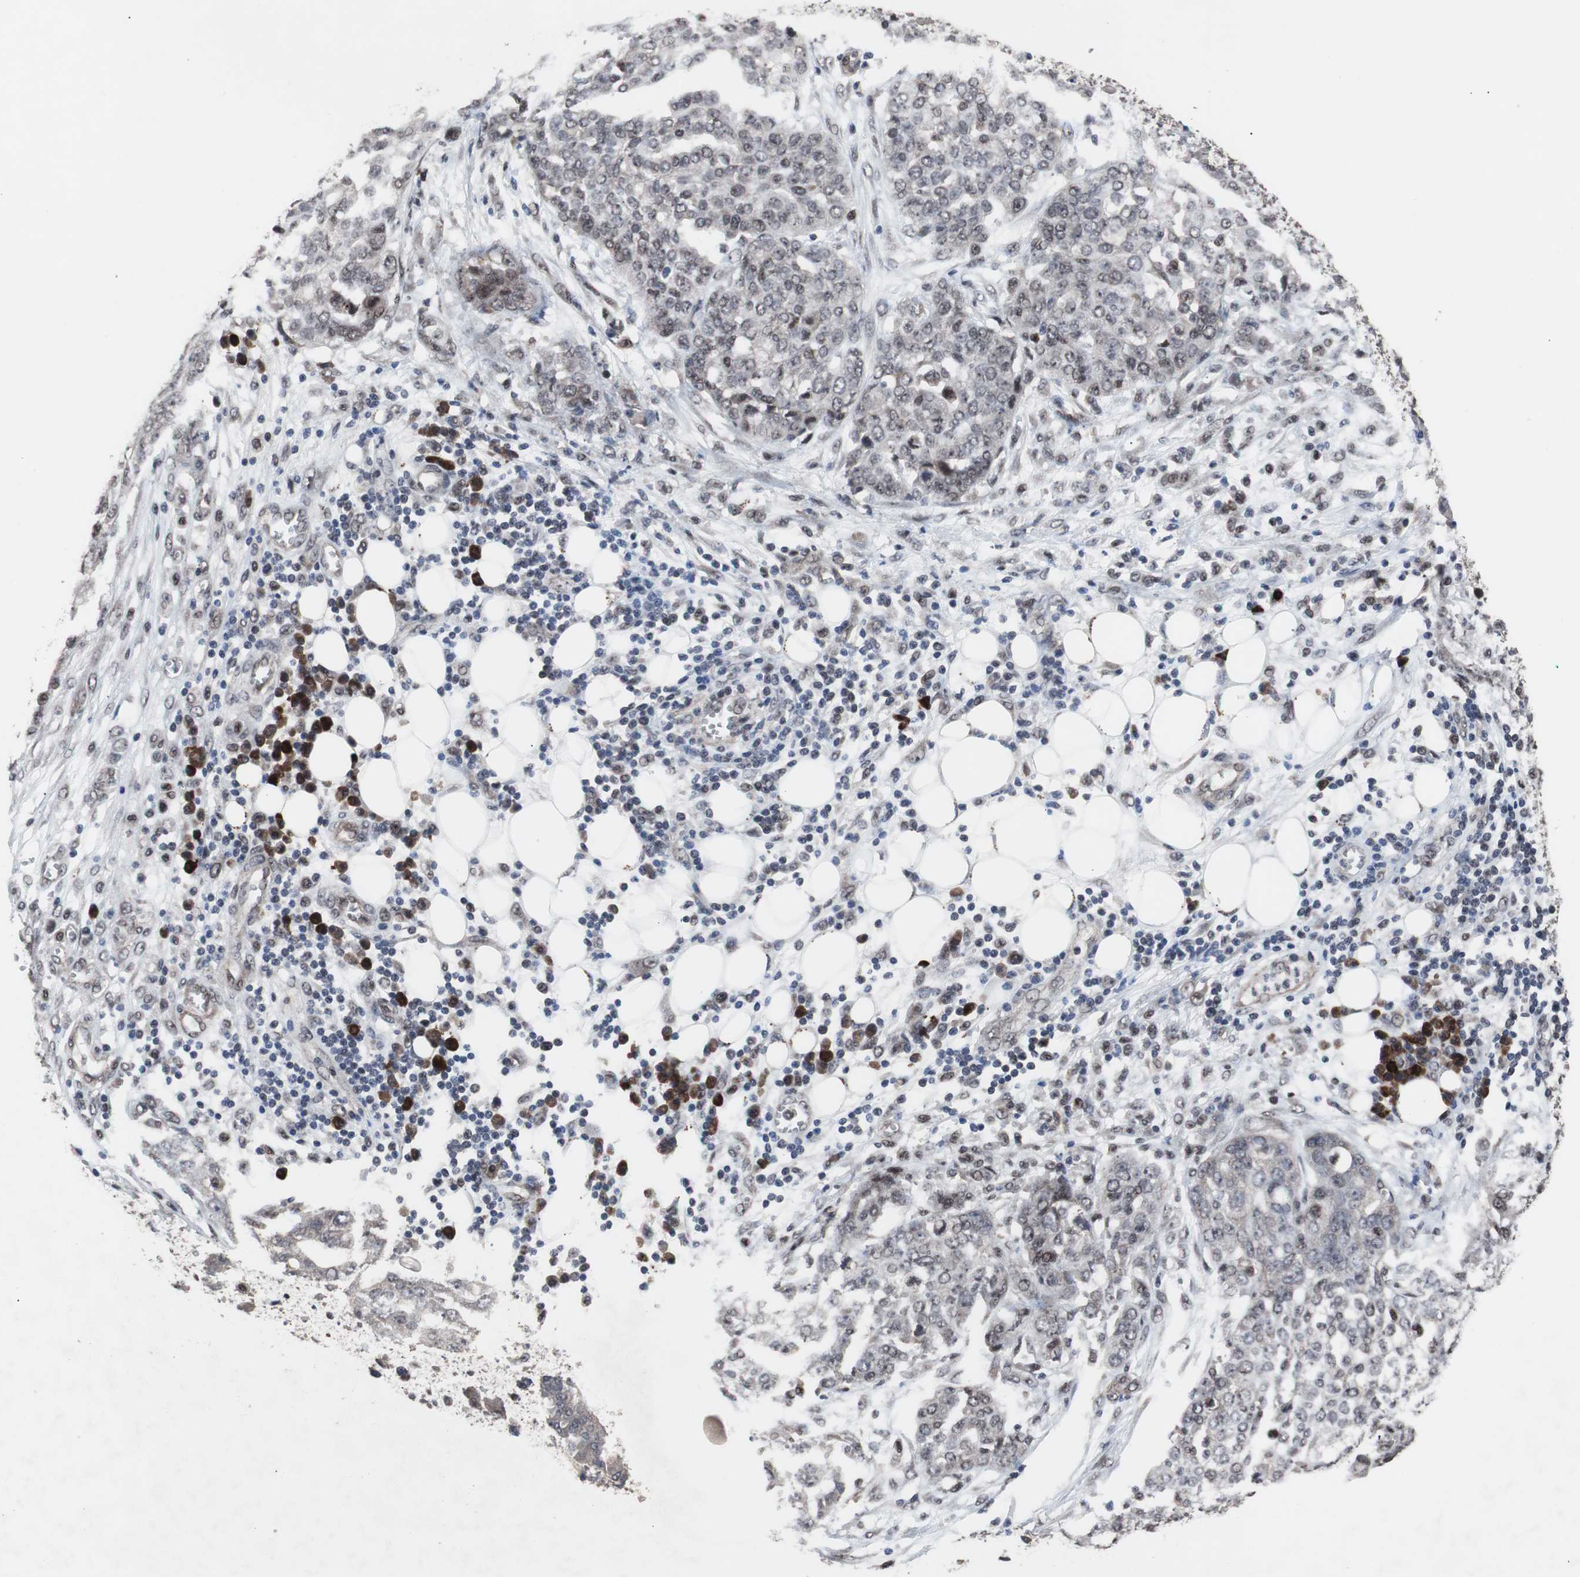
{"staining": {"intensity": "weak", "quantity": "<25%", "location": "nuclear"}, "tissue": "ovarian cancer", "cell_type": "Tumor cells", "image_type": "cancer", "snomed": [{"axis": "morphology", "description": "Cystadenocarcinoma, serous, NOS"}, {"axis": "topography", "description": "Soft tissue"}, {"axis": "topography", "description": "Ovary"}], "caption": "Ovarian cancer (serous cystadenocarcinoma) was stained to show a protein in brown. There is no significant positivity in tumor cells.", "gene": "GTF2F2", "patient": {"sex": "female", "age": 57}}